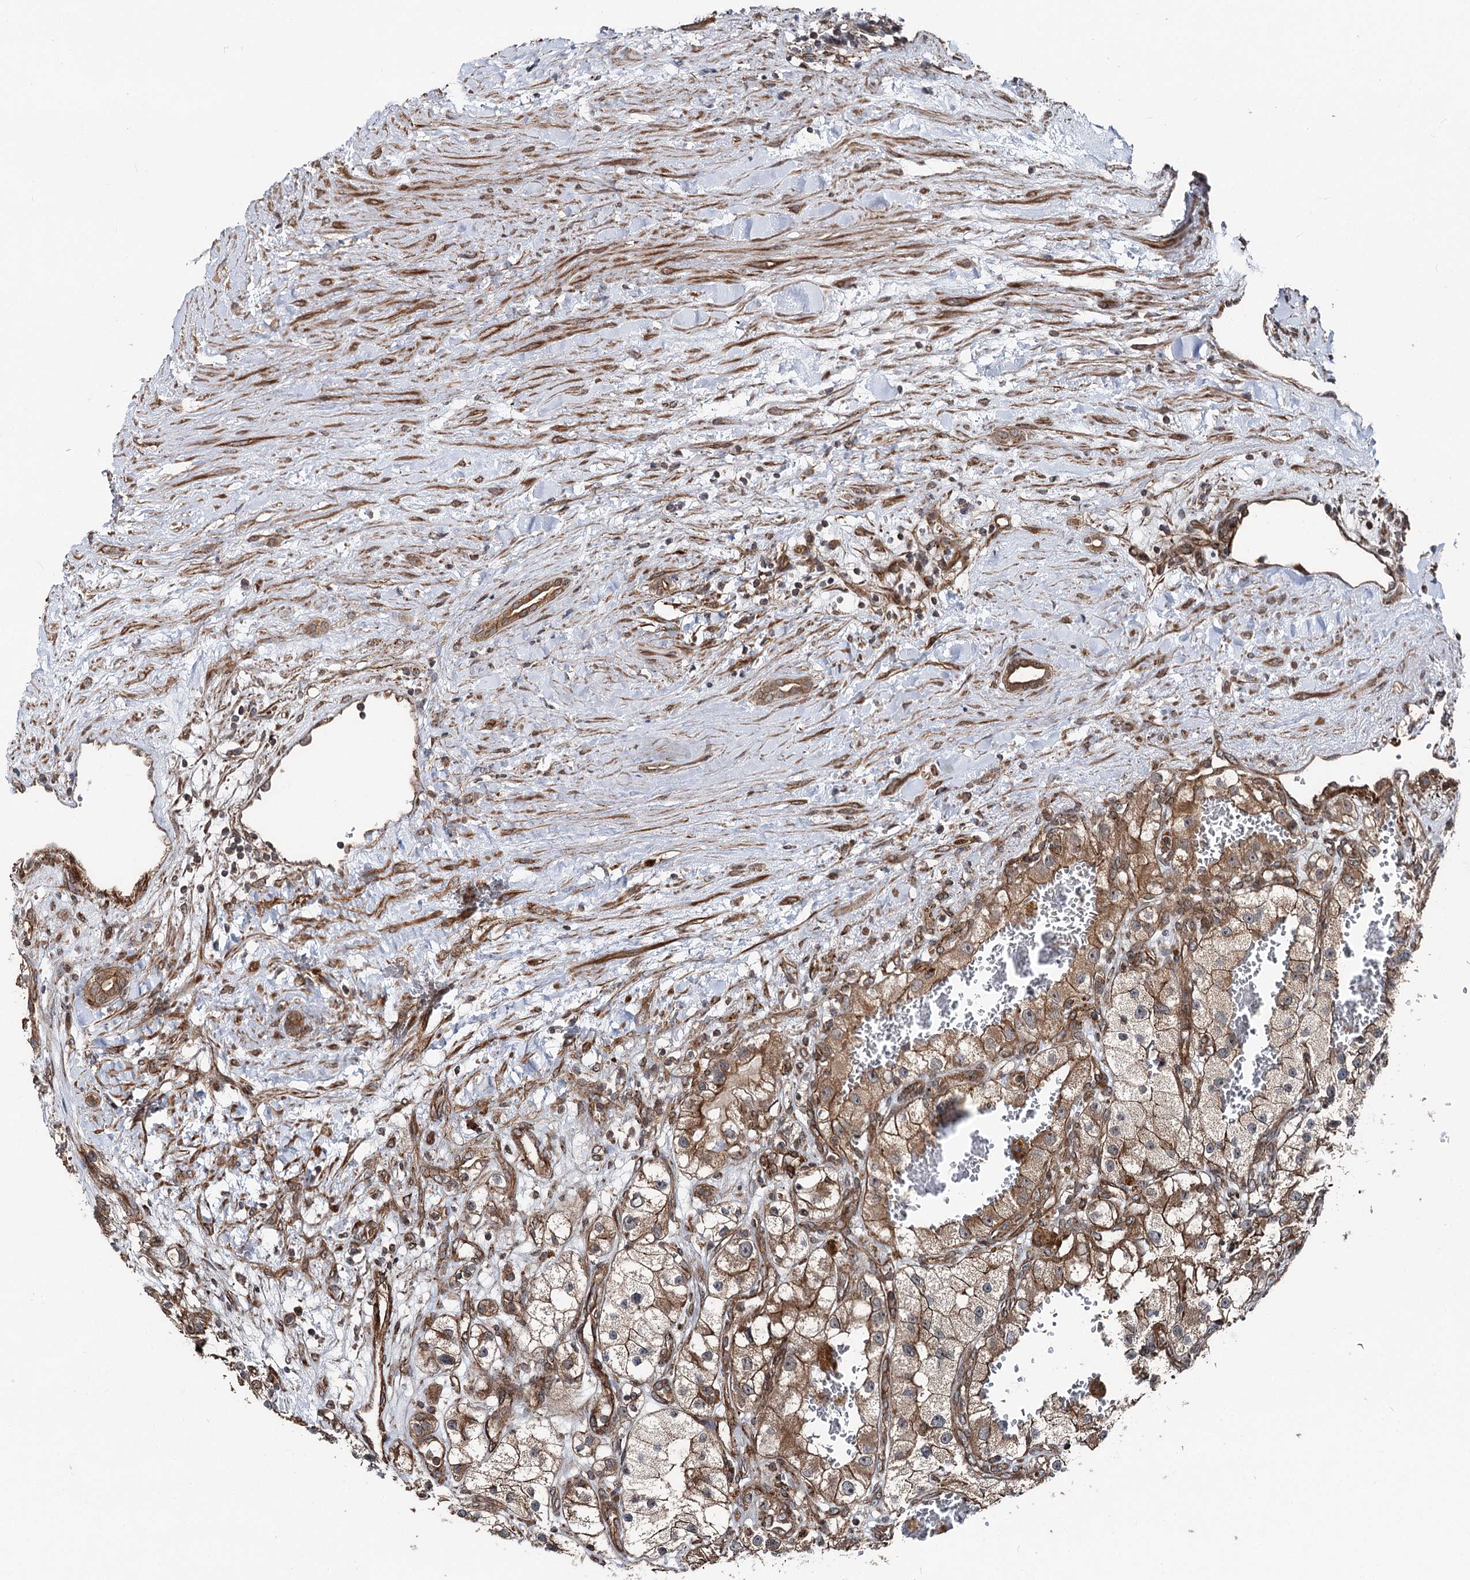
{"staining": {"intensity": "moderate", "quantity": ">75%", "location": "cytoplasmic/membranous"}, "tissue": "renal cancer", "cell_type": "Tumor cells", "image_type": "cancer", "snomed": [{"axis": "morphology", "description": "Adenocarcinoma, NOS"}, {"axis": "topography", "description": "Kidney"}], "caption": "Immunohistochemistry (DAB) staining of human renal adenocarcinoma exhibits moderate cytoplasmic/membranous protein positivity in about >75% of tumor cells. (DAB (3,3'-diaminobenzidine) IHC, brown staining for protein, blue staining for nuclei).", "gene": "ITFG2", "patient": {"sex": "female", "age": 57}}